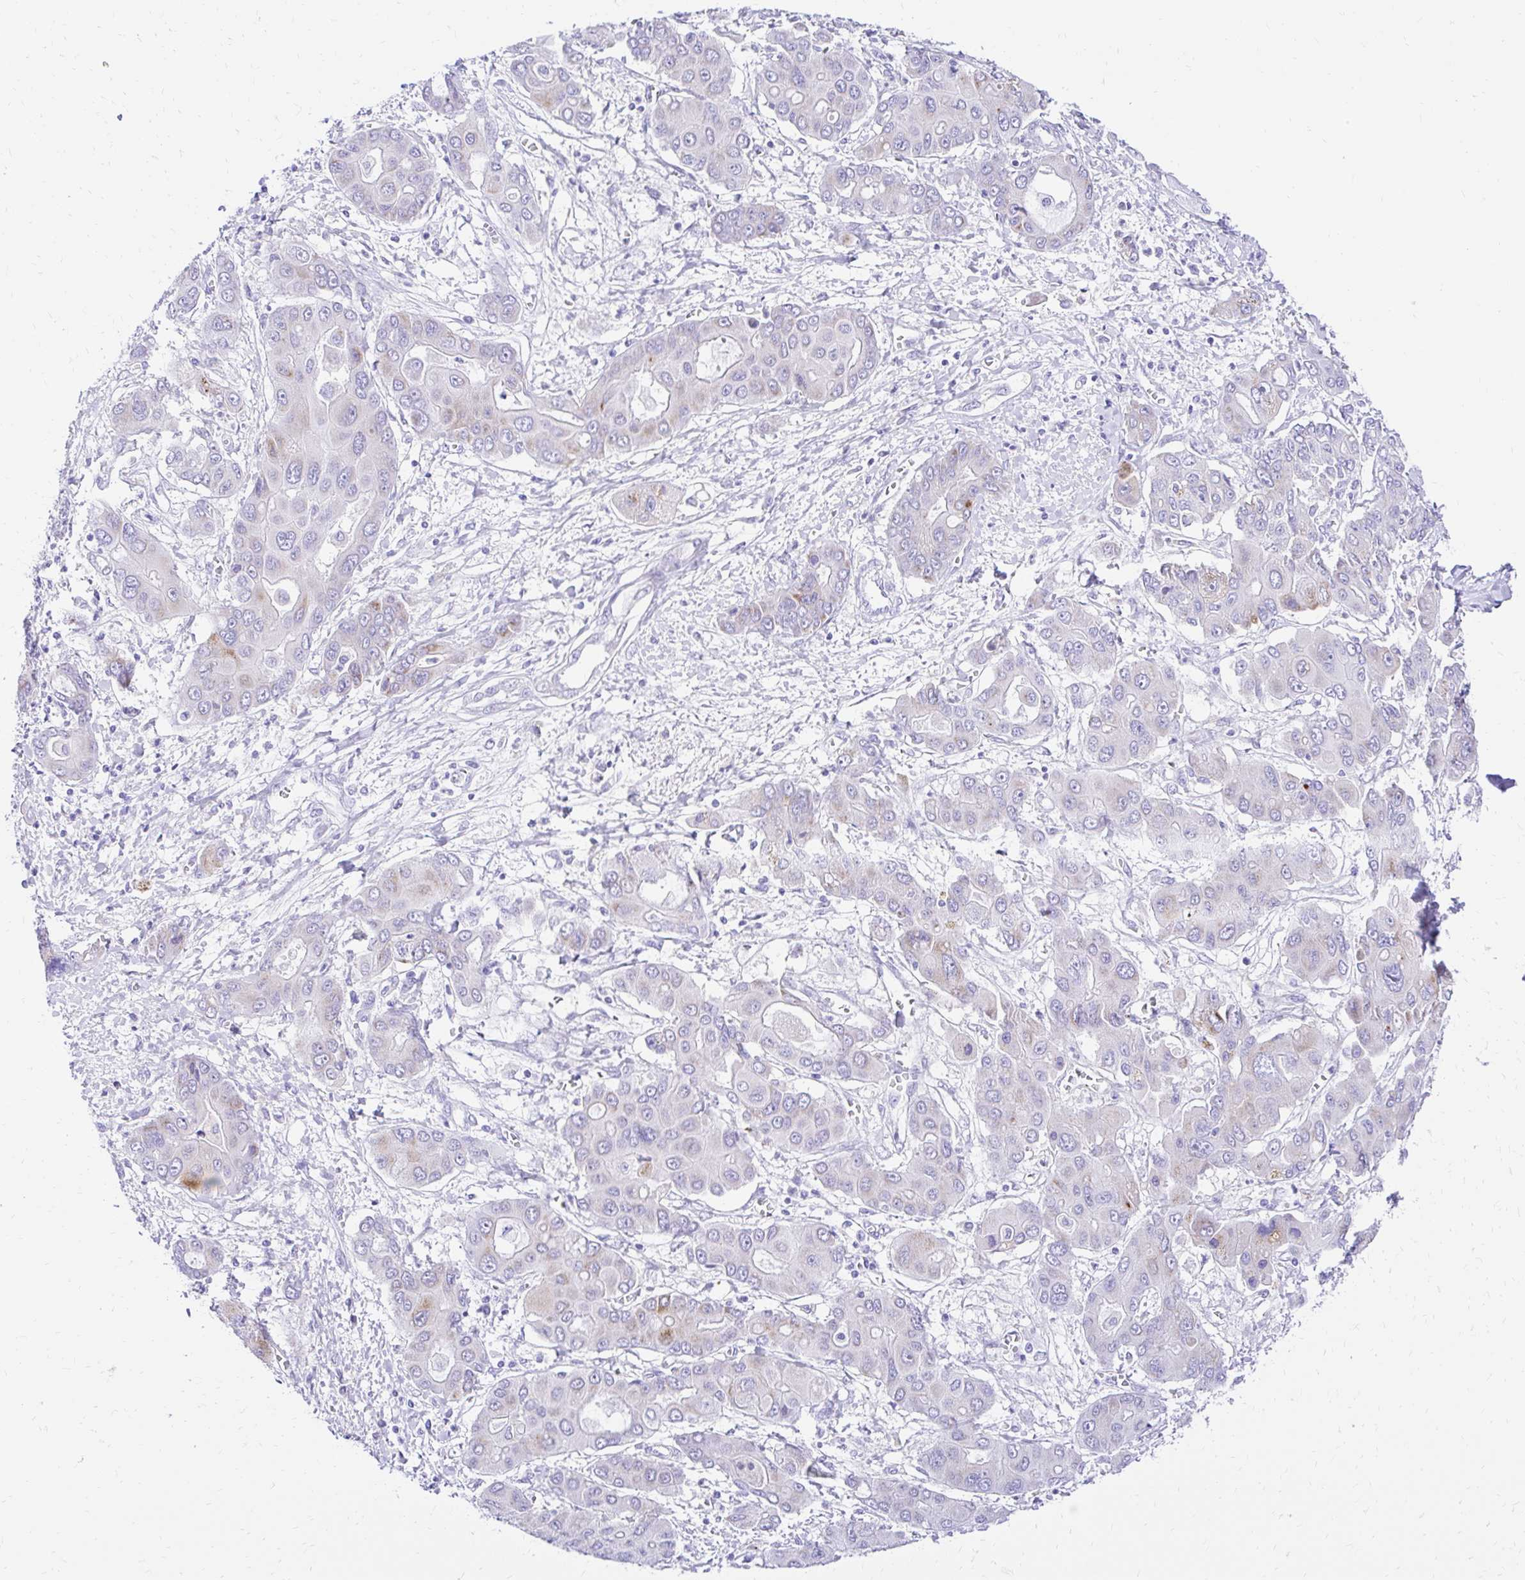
{"staining": {"intensity": "negative", "quantity": "none", "location": "none"}, "tissue": "liver cancer", "cell_type": "Tumor cells", "image_type": "cancer", "snomed": [{"axis": "morphology", "description": "Cholangiocarcinoma"}, {"axis": "topography", "description": "Liver"}], "caption": "Tumor cells are negative for brown protein staining in liver cholangiocarcinoma. (DAB (3,3'-diaminobenzidine) immunohistochemistry (IHC) visualized using brightfield microscopy, high magnification).", "gene": "S100G", "patient": {"sex": "male", "age": 67}}